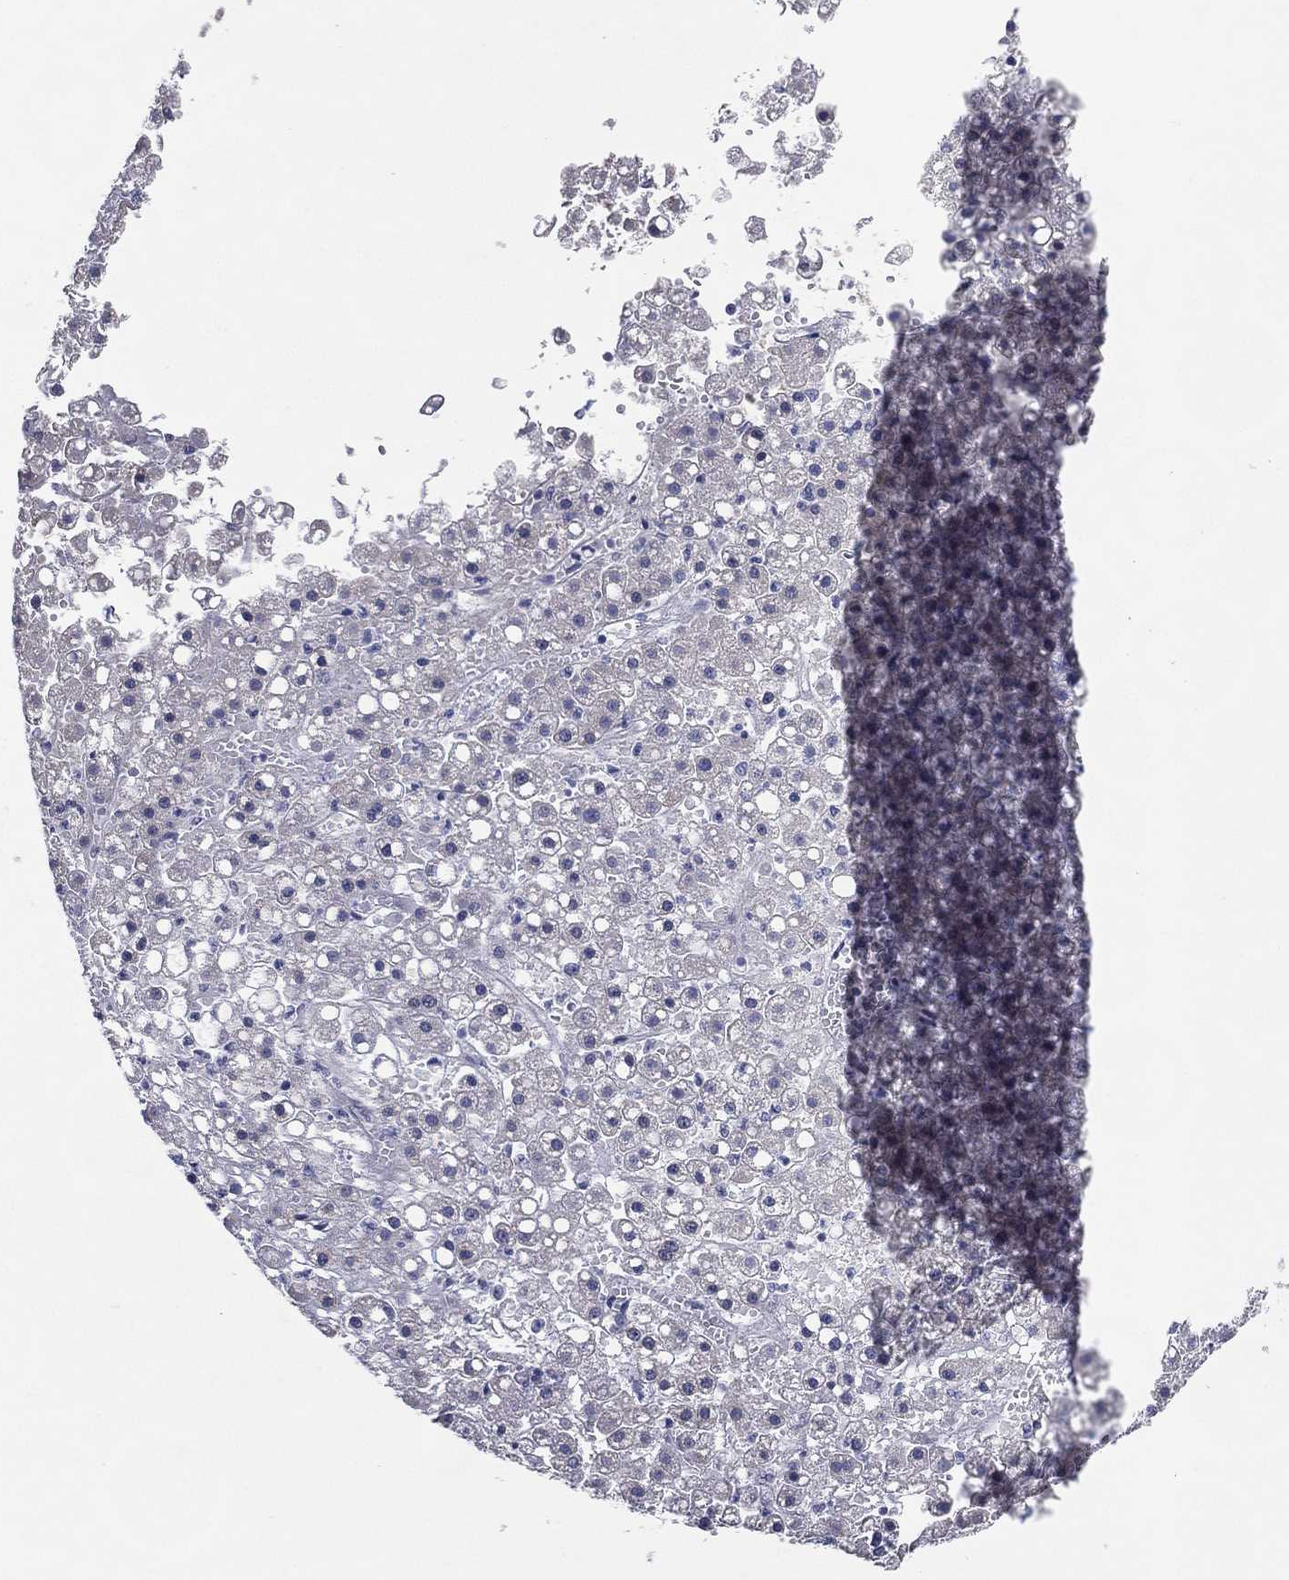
{"staining": {"intensity": "negative", "quantity": "none", "location": "none"}, "tissue": "liver cancer", "cell_type": "Tumor cells", "image_type": "cancer", "snomed": [{"axis": "morphology", "description": "Carcinoma, Hepatocellular, NOS"}, {"axis": "topography", "description": "Liver"}], "caption": "The immunohistochemistry photomicrograph has no significant expression in tumor cells of hepatocellular carcinoma (liver) tissue.", "gene": "KAT14", "patient": {"sex": "male", "age": 67}}